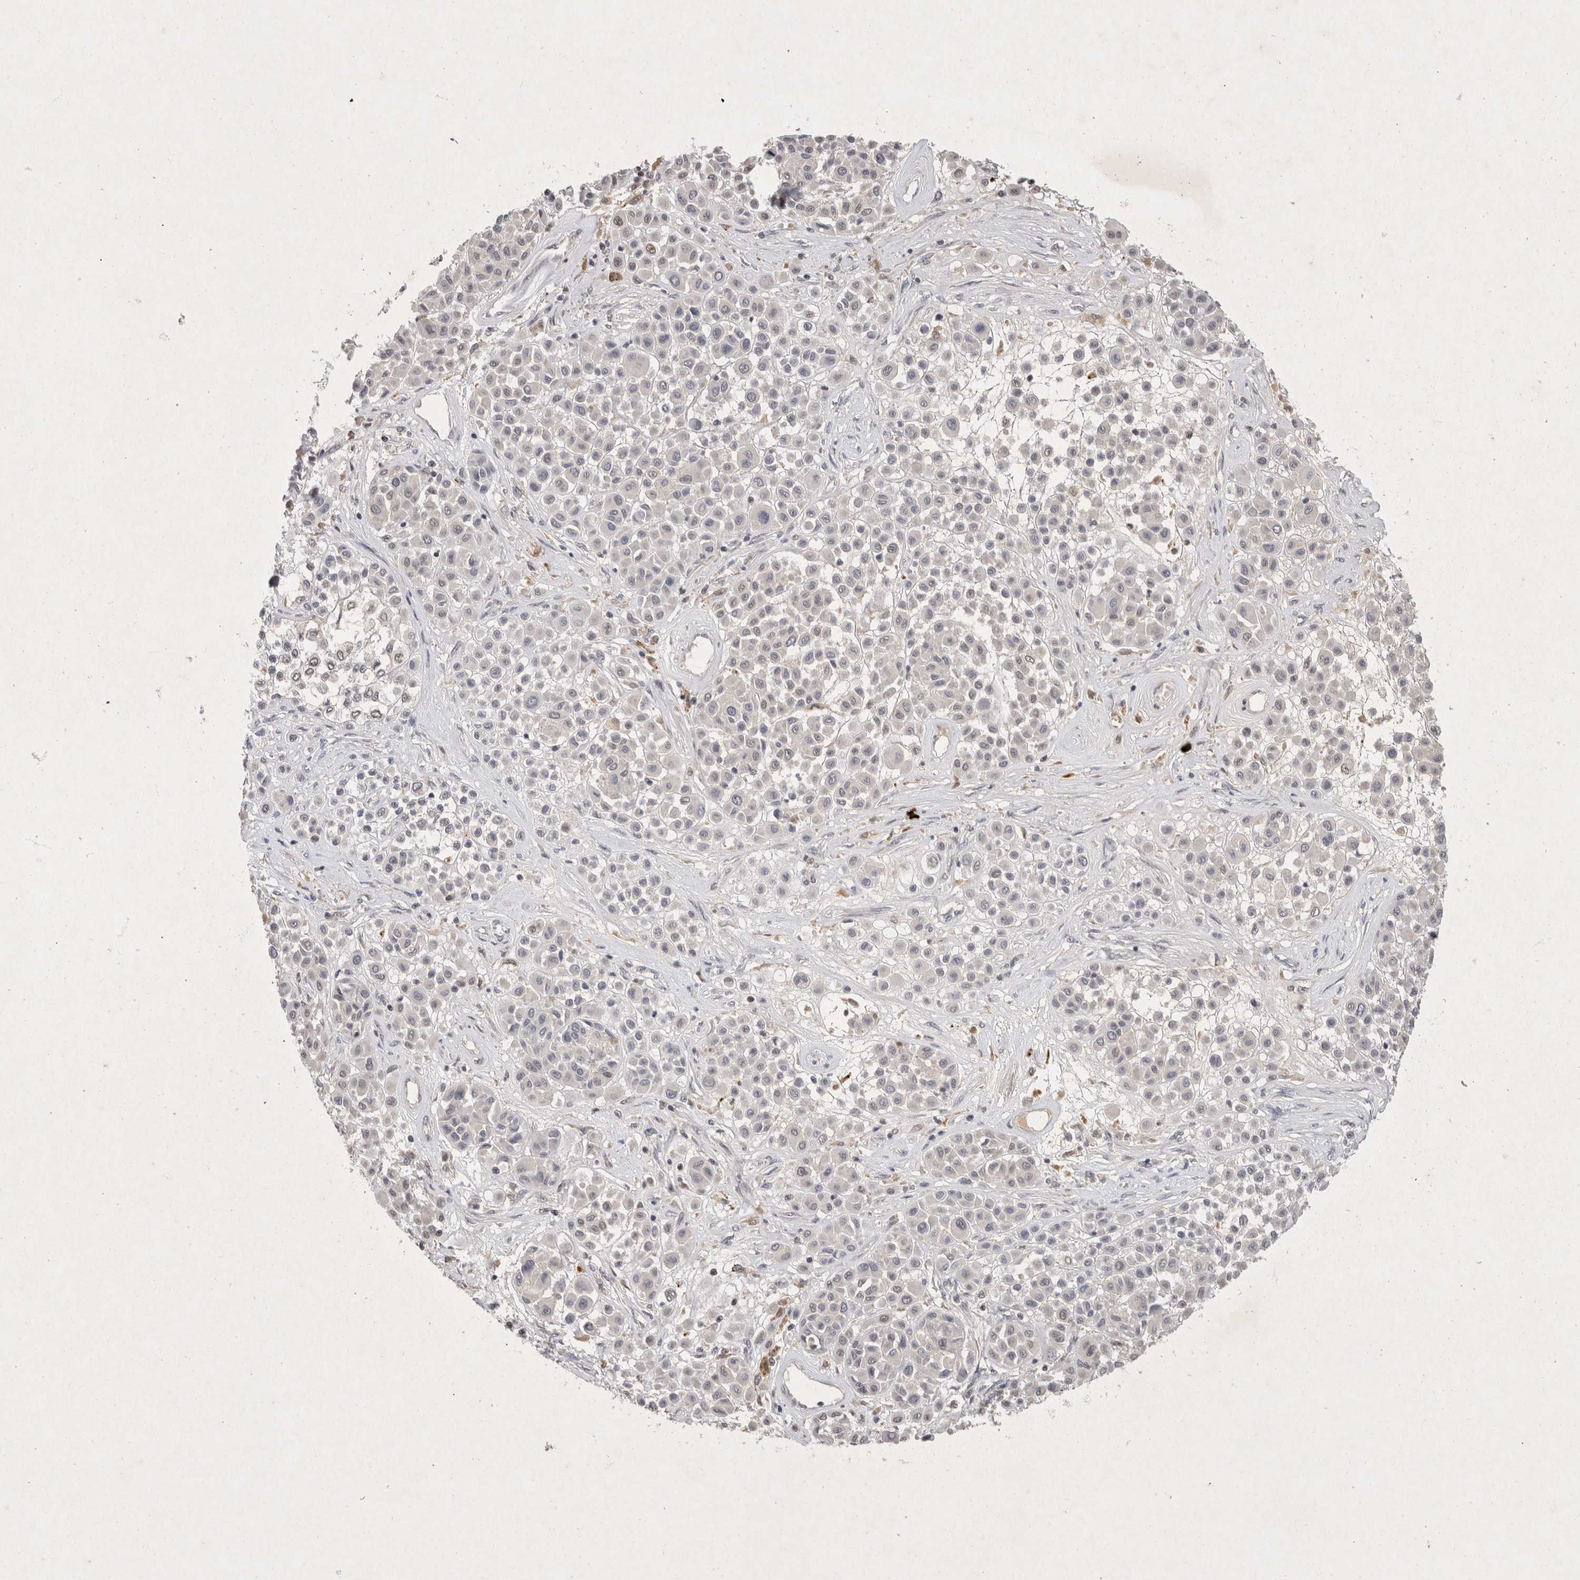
{"staining": {"intensity": "negative", "quantity": "none", "location": "none"}, "tissue": "melanoma", "cell_type": "Tumor cells", "image_type": "cancer", "snomed": [{"axis": "morphology", "description": "Malignant melanoma, Metastatic site"}, {"axis": "topography", "description": "Soft tissue"}], "caption": "Melanoma stained for a protein using immunohistochemistry displays no expression tumor cells.", "gene": "XRCC5", "patient": {"sex": "male", "age": 41}}